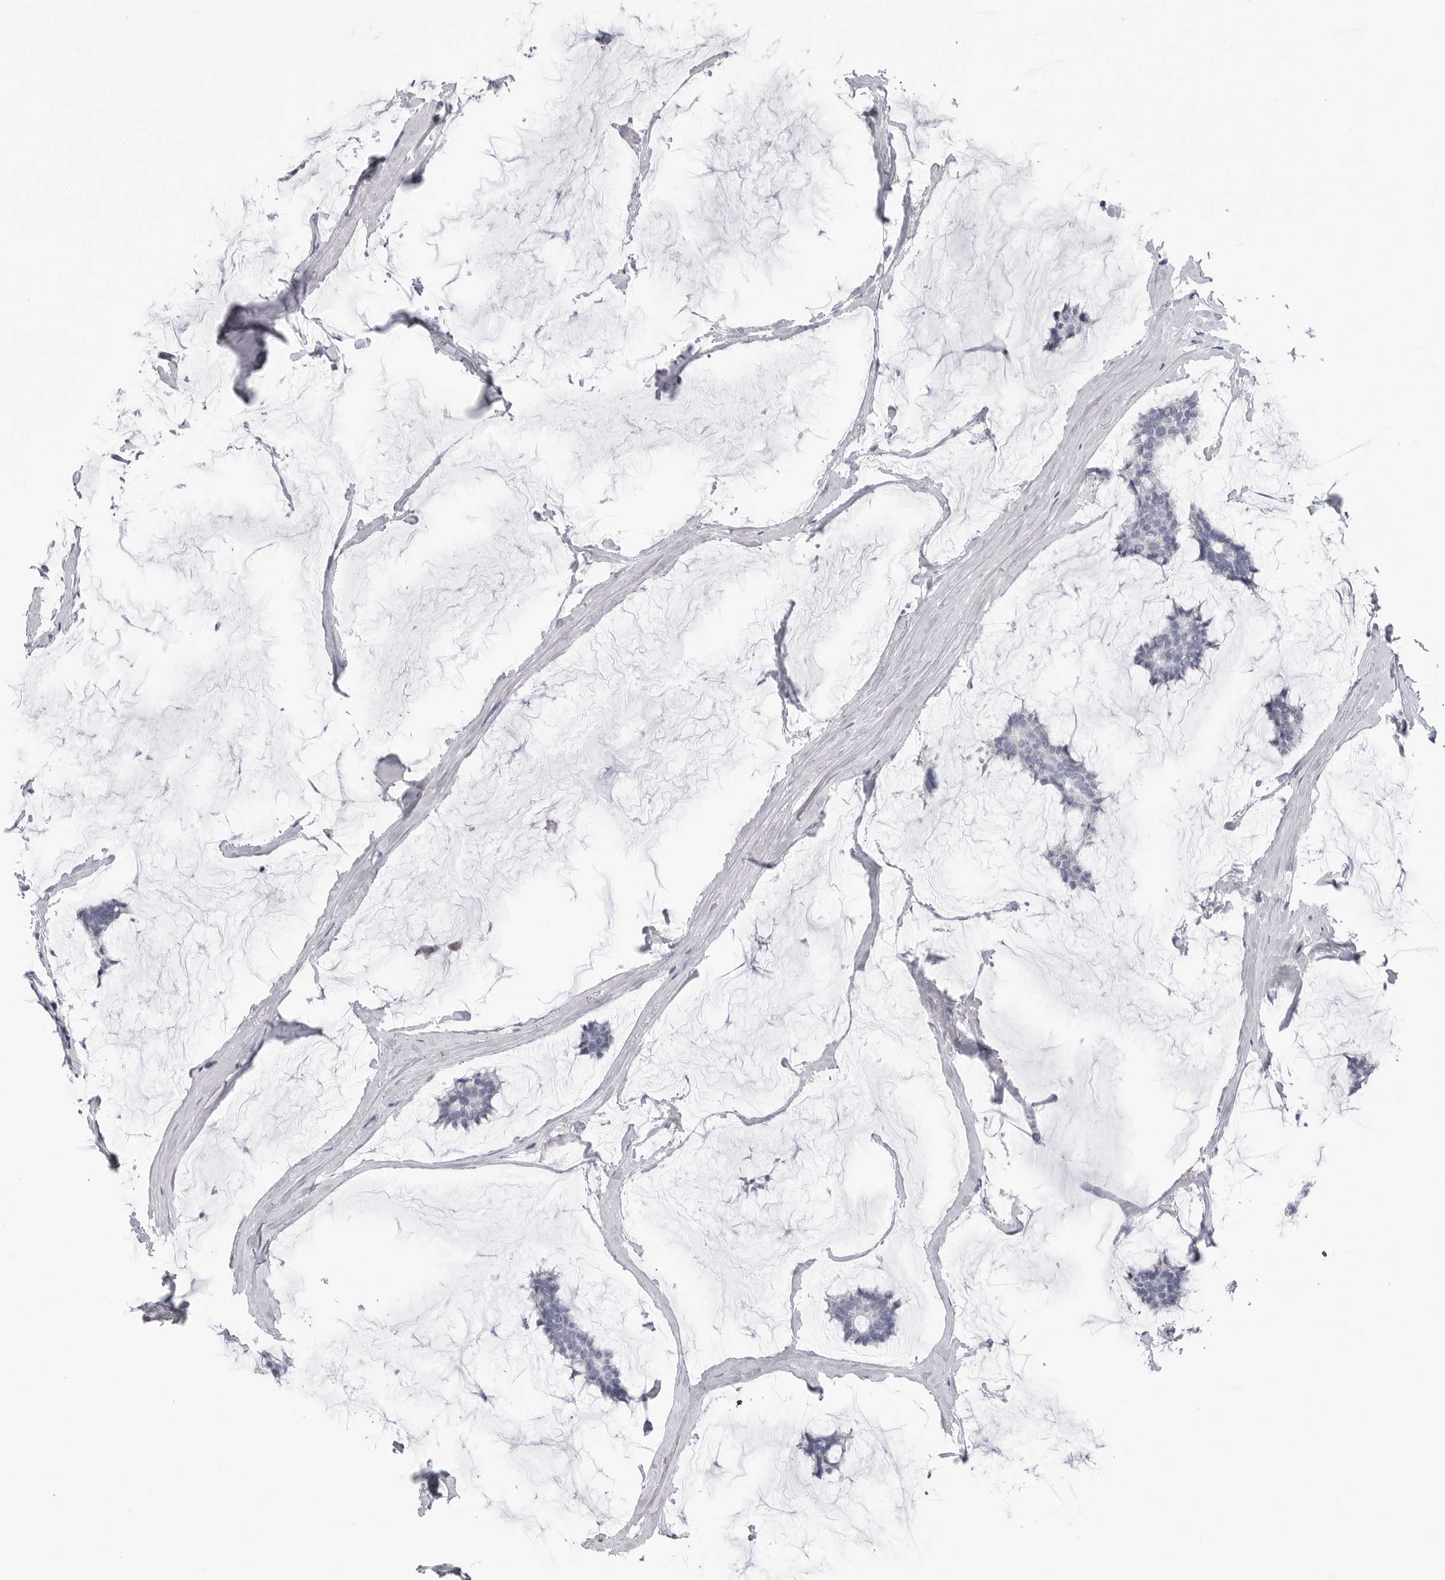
{"staining": {"intensity": "negative", "quantity": "none", "location": "none"}, "tissue": "breast cancer", "cell_type": "Tumor cells", "image_type": "cancer", "snomed": [{"axis": "morphology", "description": "Duct carcinoma"}, {"axis": "topography", "description": "Breast"}], "caption": "The image demonstrates no significant expression in tumor cells of breast cancer (intraductal carcinoma).", "gene": "PGA3", "patient": {"sex": "female", "age": 93}}